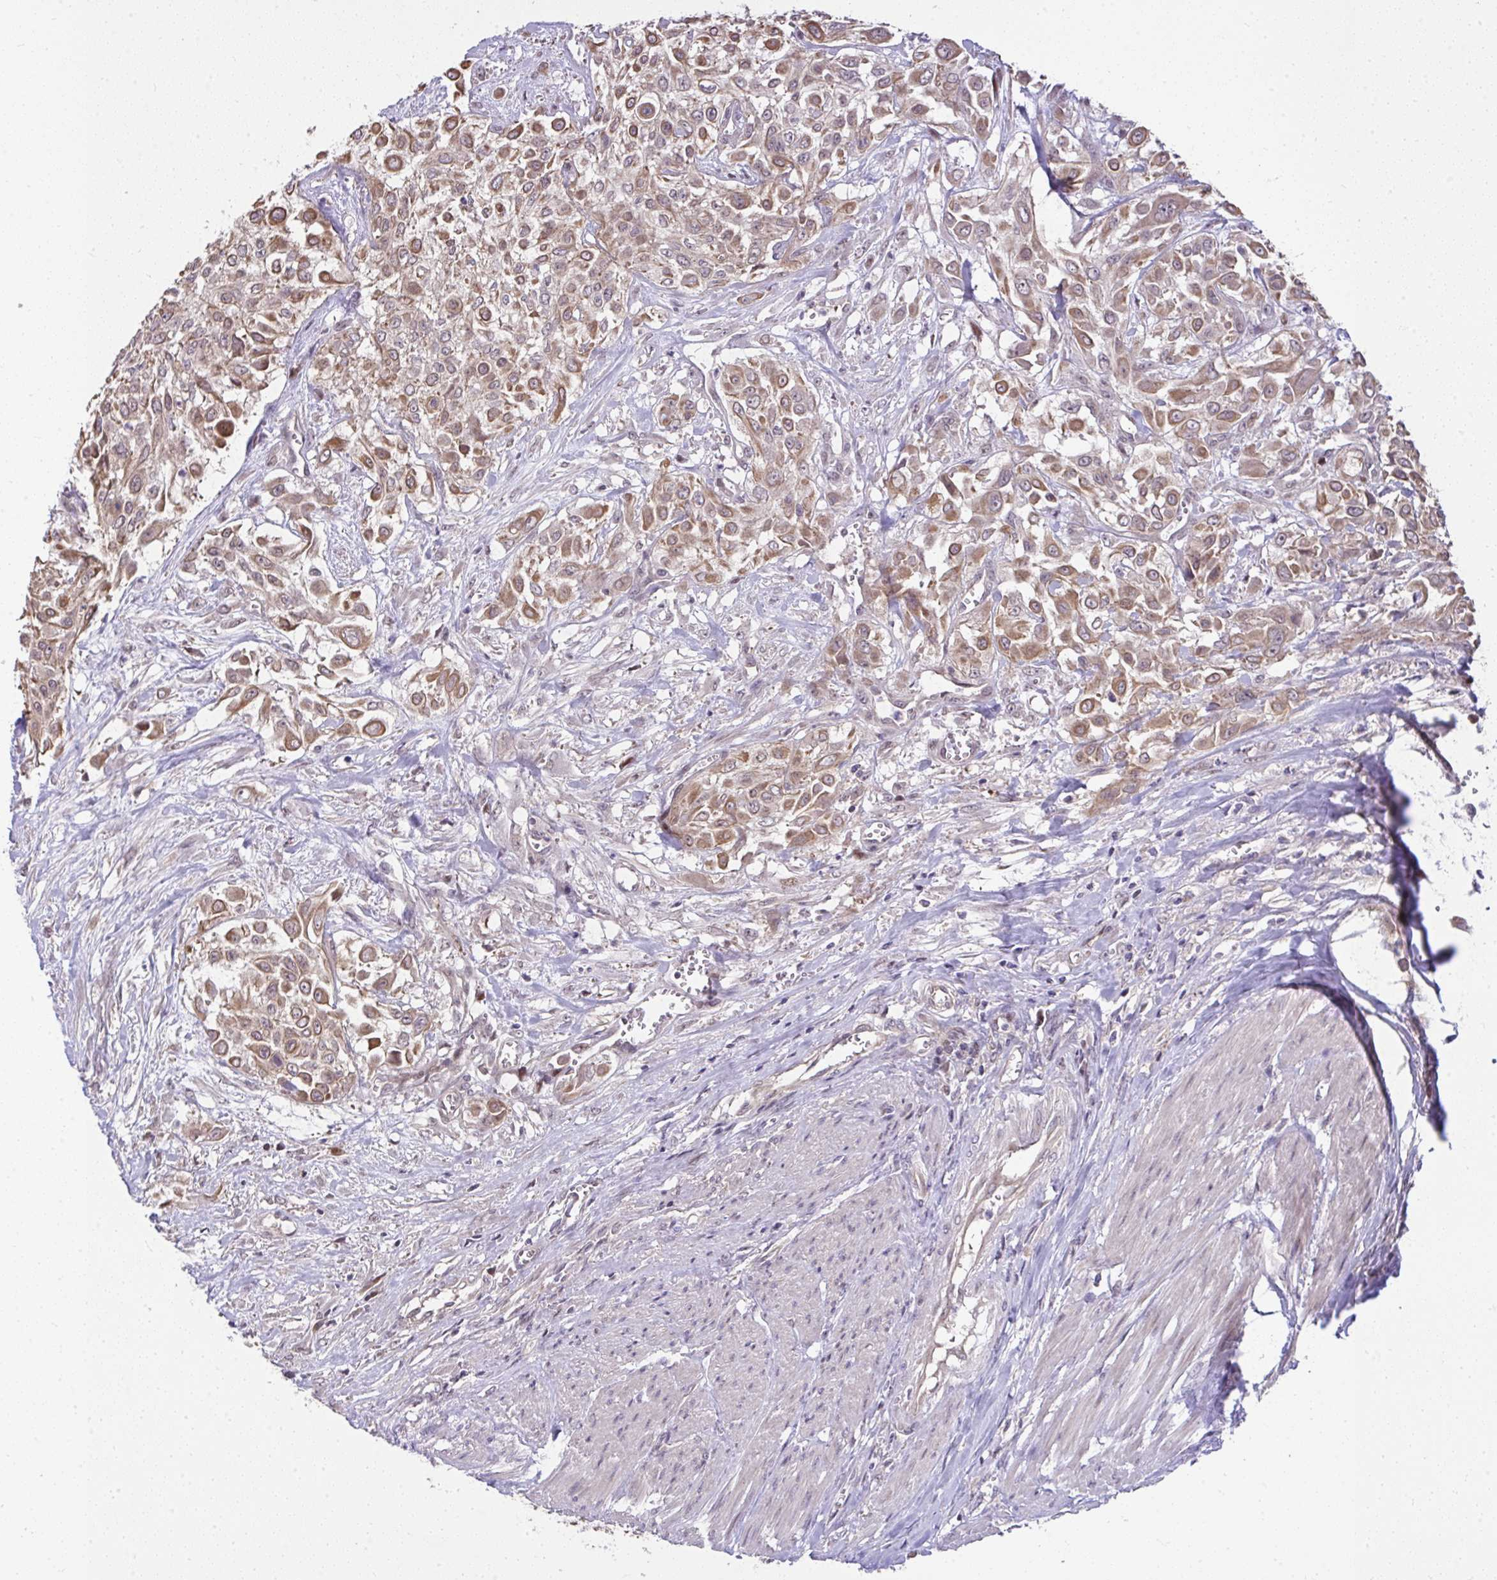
{"staining": {"intensity": "moderate", "quantity": ">75%", "location": "cytoplasmic/membranous"}, "tissue": "urothelial cancer", "cell_type": "Tumor cells", "image_type": "cancer", "snomed": [{"axis": "morphology", "description": "Urothelial carcinoma, High grade"}, {"axis": "topography", "description": "Urinary bladder"}], "caption": "High-power microscopy captured an immunohistochemistry (IHC) histopathology image of urothelial cancer, revealing moderate cytoplasmic/membranous staining in approximately >75% of tumor cells. Ihc stains the protein in brown and the nuclei are stained blue.", "gene": "RDH14", "patient": {"sex": "male", "age": 57}}